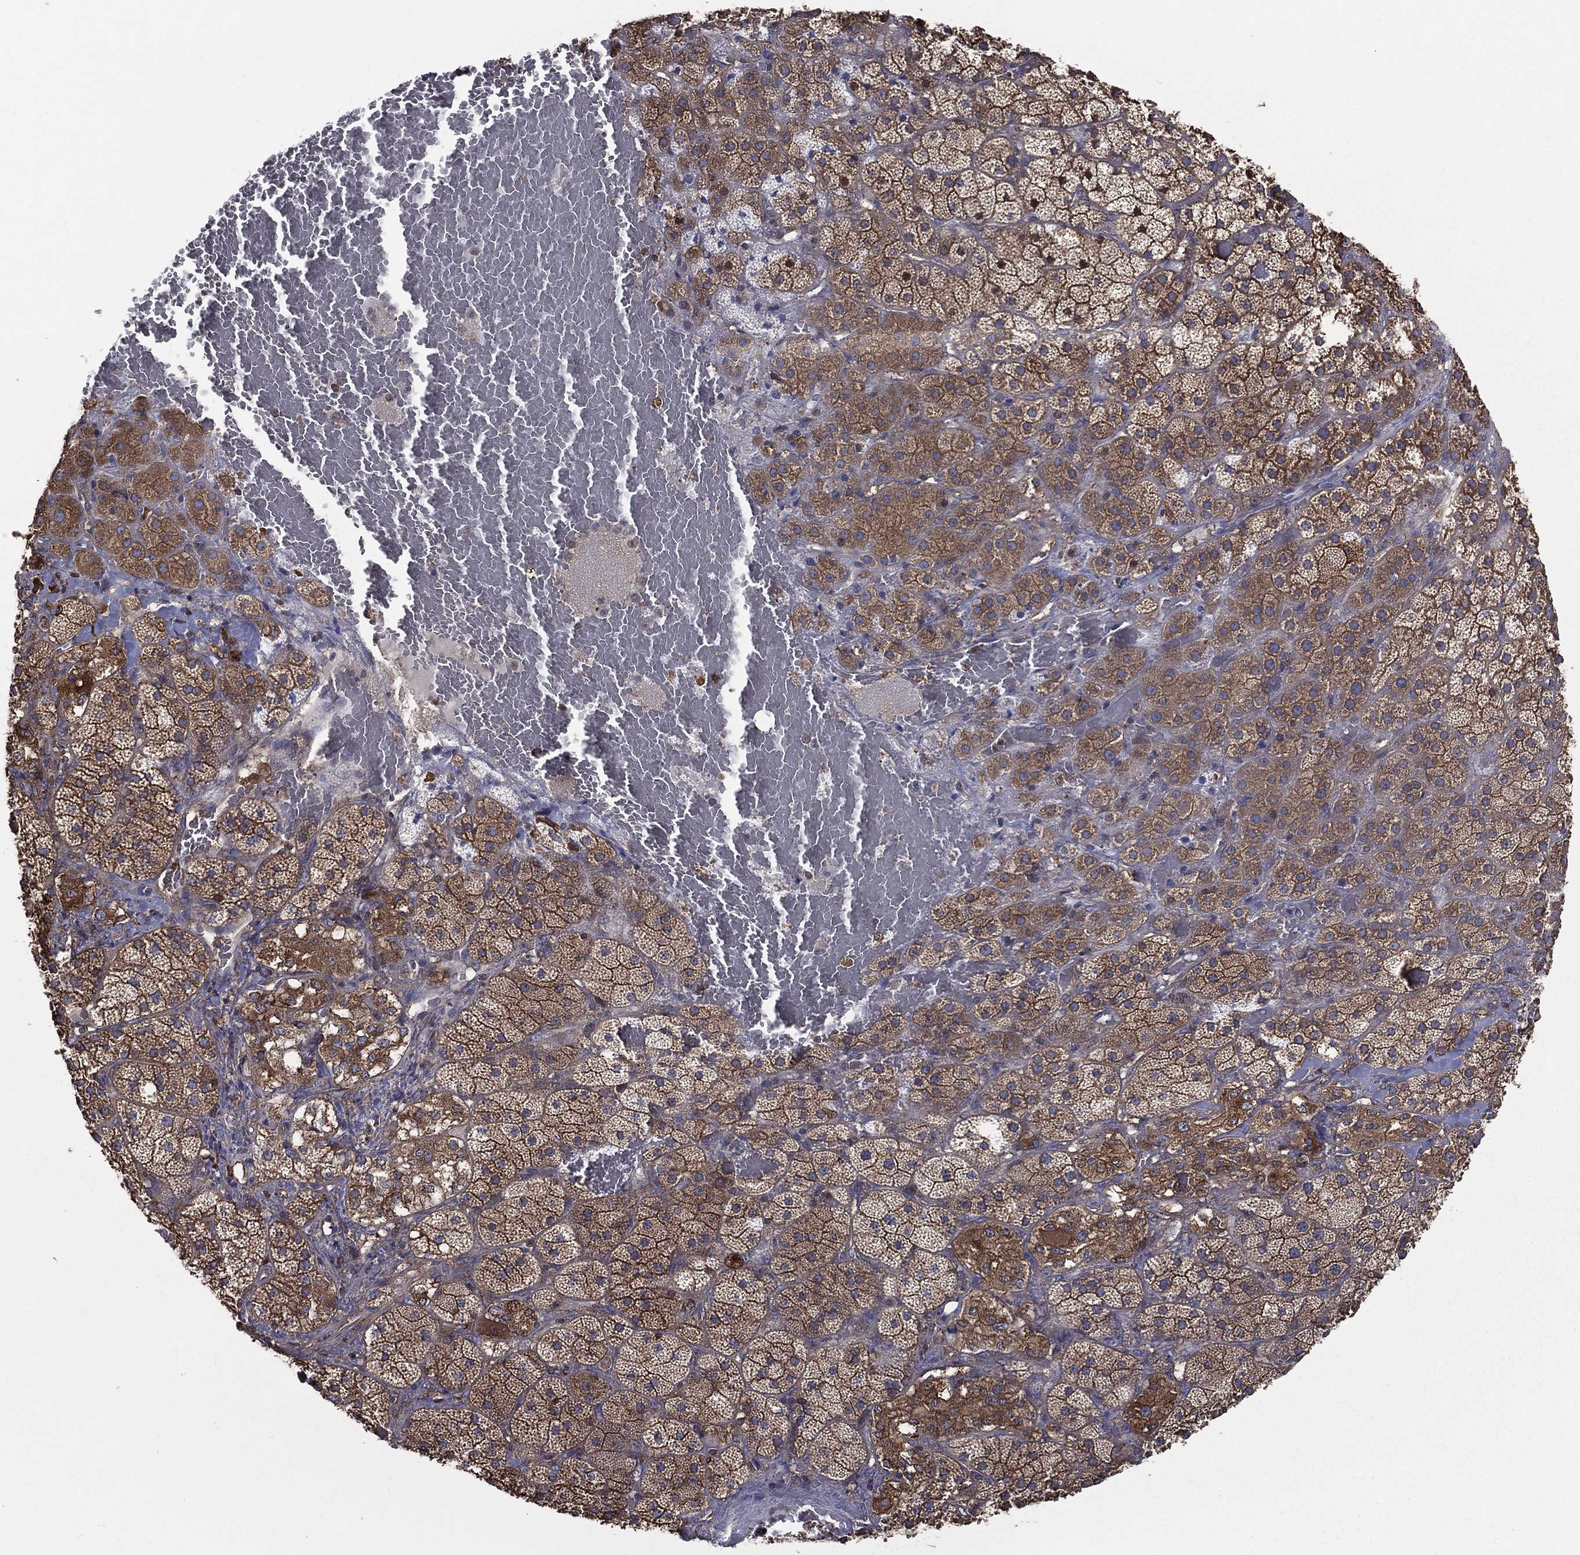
{"staining": {"intensity": "strong", "quantity": ">75%", "location": "cytoplasmic/membranous"}, "tissue": "adrenal gland", "cell_type": "Glandular cells", "image_type": "normal", "snomed": [{"axis": "morphology", "description": "Normal tissue, NOS"}, {"axis": "topography", "description": "Adrenal gland"}], "caption": "A high-resolution histopathology image shows IHC staining of benign adrenal gland, which exhibits strong cytoplasmic/membranous expression in about >75% of glandular cells.", "gene": "SARS1", "patient": {"sex": "male", "age": 57}}